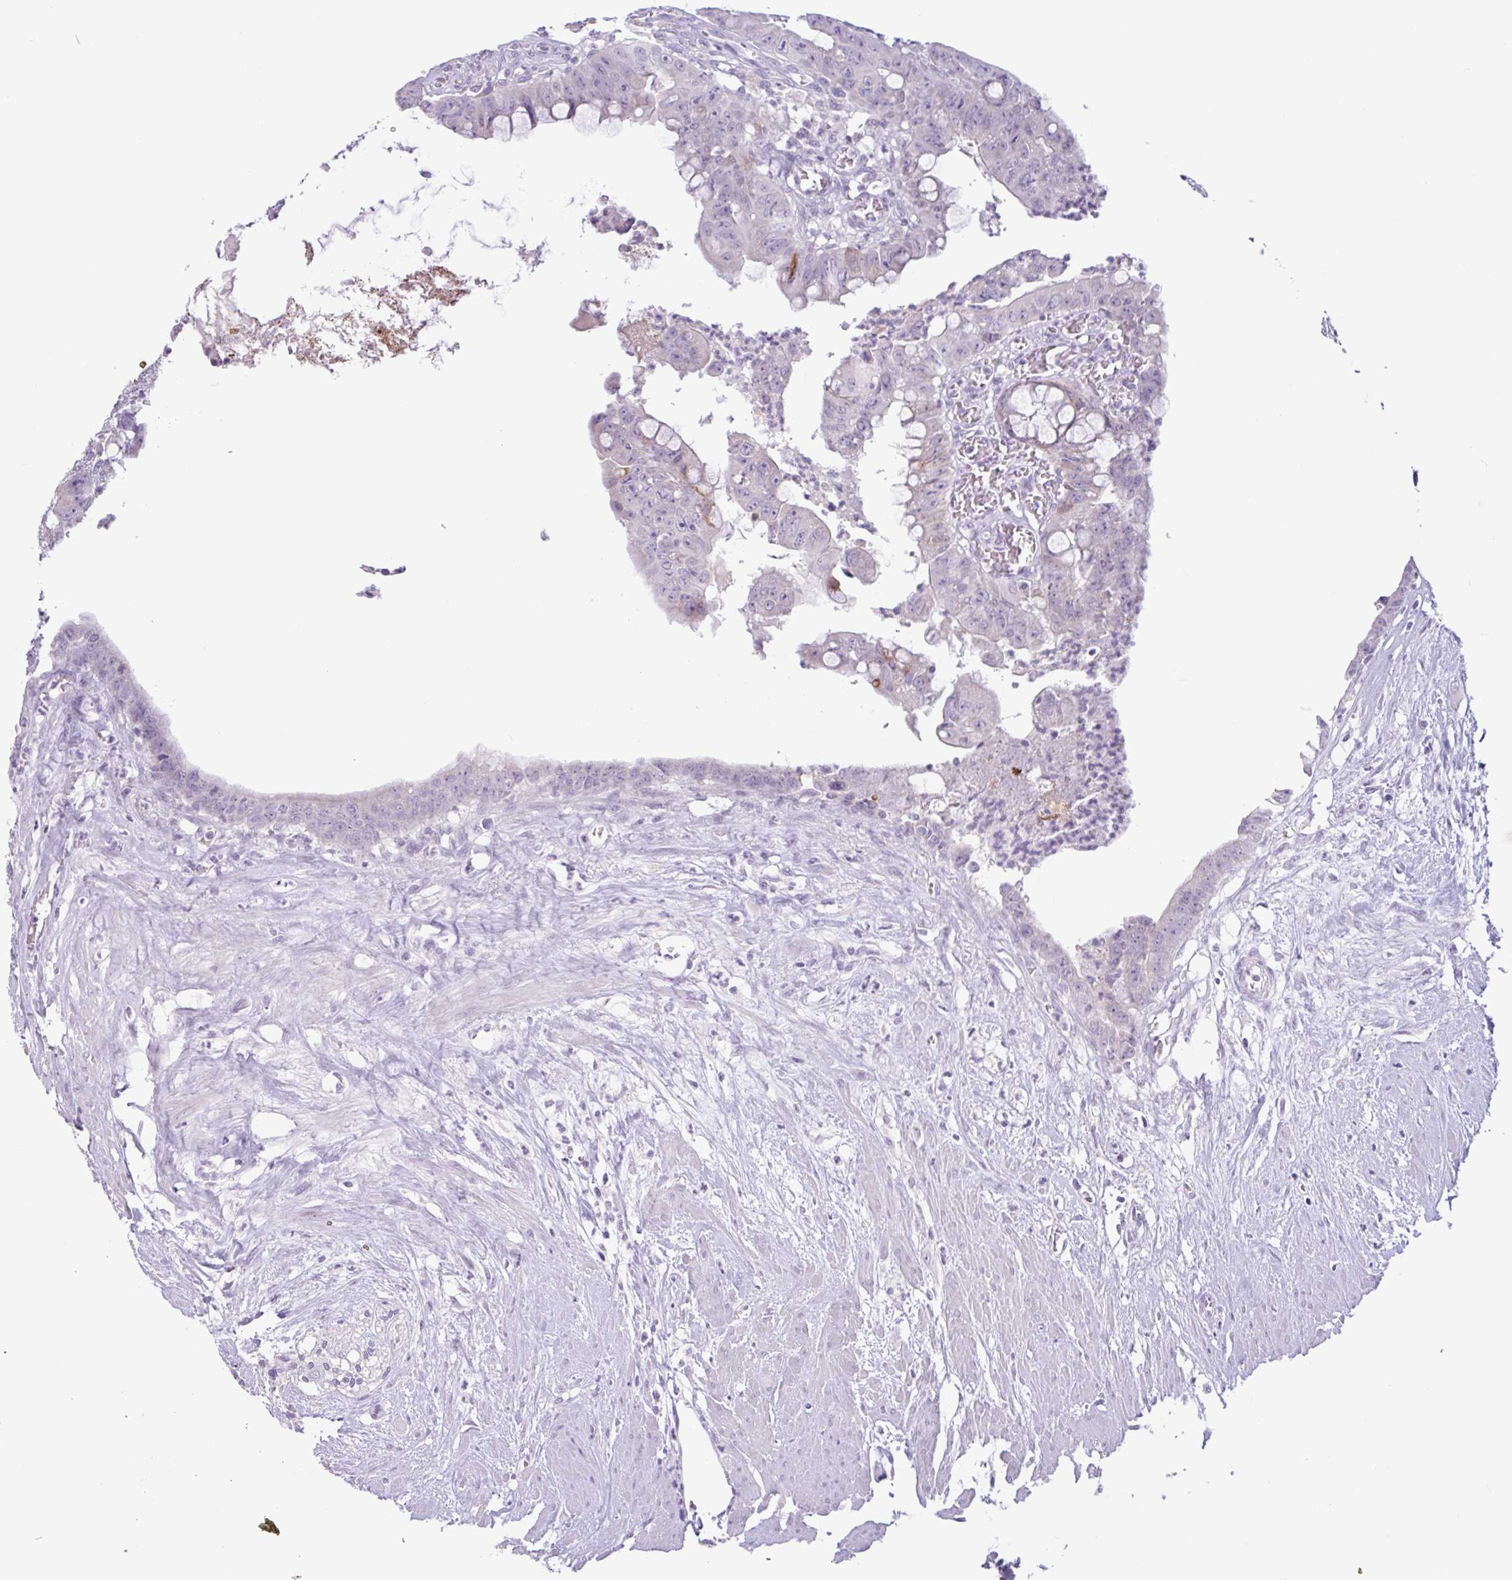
{"staining": {"intensity": "negative", "quantity": "none", "location": "none"}, "tissue": "colorectal cancer", "cell_type": "Tumor cells", "image_type": "cancer", "snomed": [{"axis": "morphology", "description": "Adenocarcinoma, NOS"}, {"axis": "topography", "description": "Rectum"}], "caption": "Photomicrograph shows no significant protein expression in tumor cells of colorectal cancer.", "gene": "CTSE", "patient": {"sex": "male", "age": 78}}